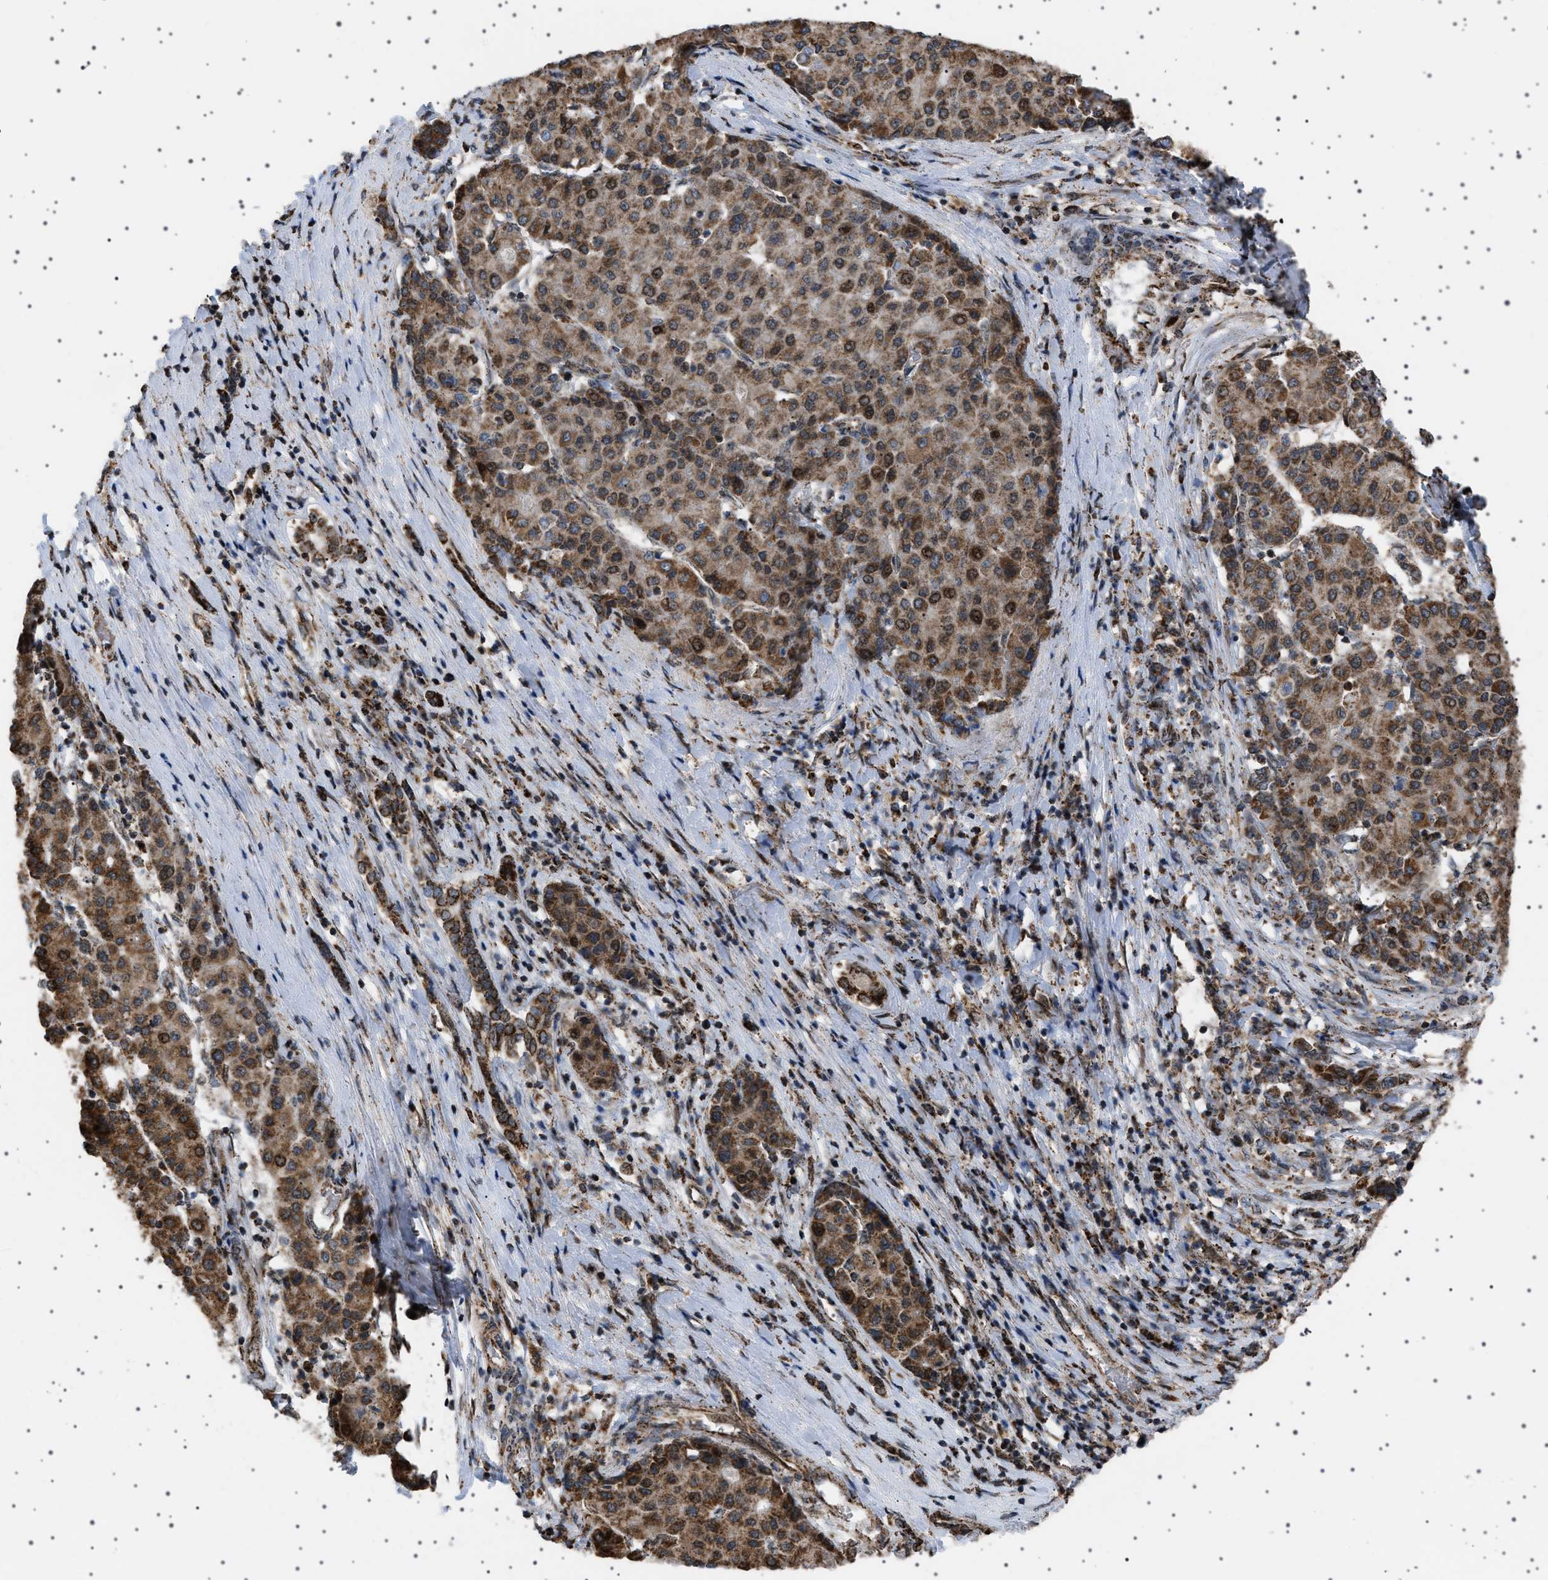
{"staining": {"intensity": "moderate", "quantity": ">75%", "location": "cytoplasmic/membranous,nuclear"}, "tissue": "liver cancer", "cell_type": "Tumor cells", "image_type": "cancer", "snomed": [{"axis": "morphology", "description": "Carcinoma, Hepatocellular, NOS"}, {"axis": "topography", "description": "Liver"}], "caption": "Immunohistochemical staining of hepatocellular carcinoma (liver) exhibits medium levels of moderate cytoplasmic/membranous and nuclear protein positivity in approximately >75% of tumor cells.", "gene": "MELK", "patient": {"sex": "male", "age": 65}}